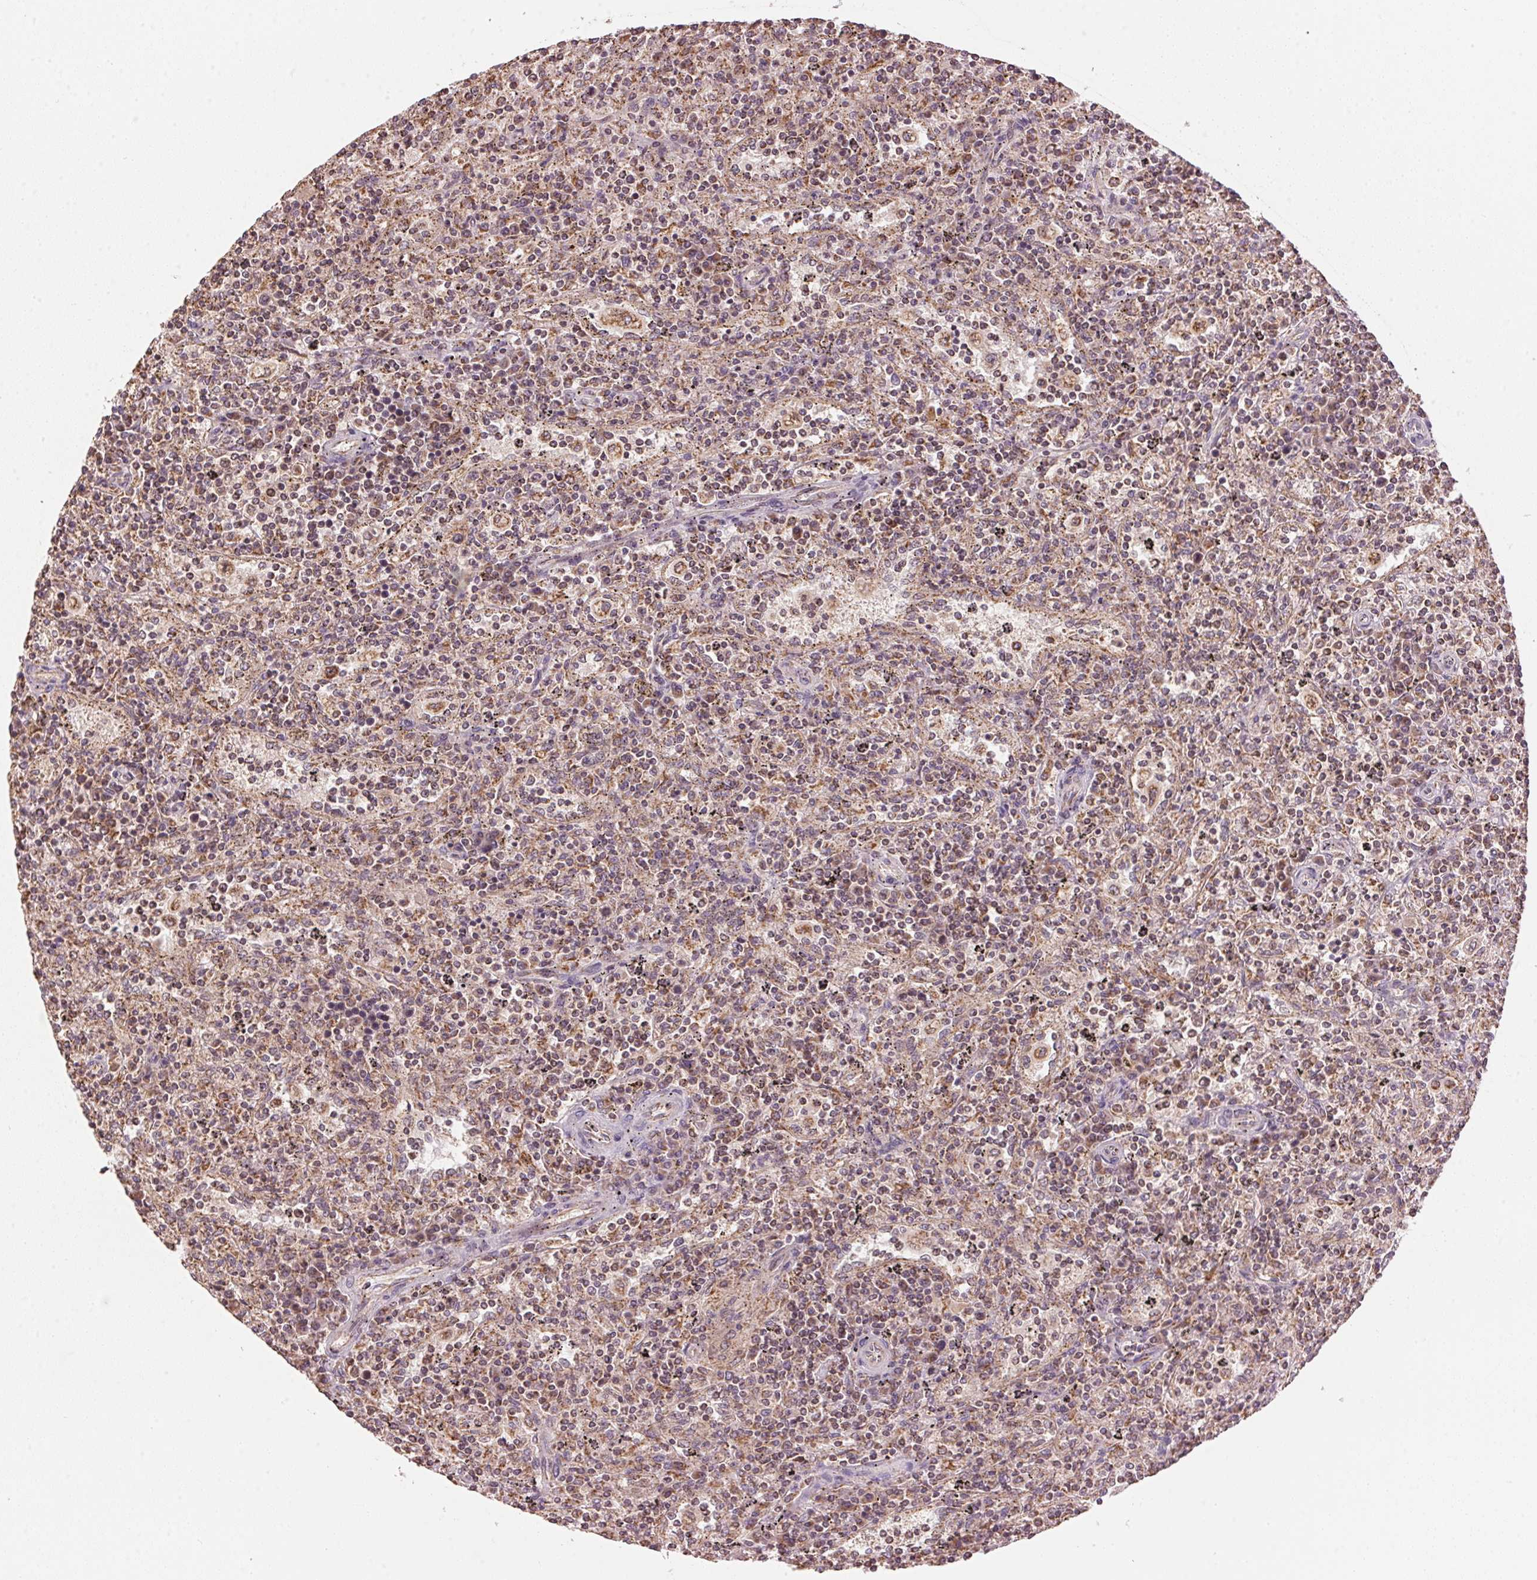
{"staining": {"intensity": "moderate", "quantity": "25%-75%", "location": "cytoplasmic/membranous"}, "tissue": "lymphoma", "cell_type": "Tumor cells", "image_type": "cancer", "snomed": [{"axis": "morphology", "description": "Malignant lymphoma, non-Hodgkin's type, Low grade"}, {"axis": "topography", "description": "Spleen"}], "caption": "This is a photomicrograph of IHC staining of malignant lymphoma, non-Hodgkin's type (low-grade), which shows moderate staining in the cytoplasmic/membranous of tumor cells.", "gene": "ARHGAP6", "patient": {"sex": "male", "age": 62}}